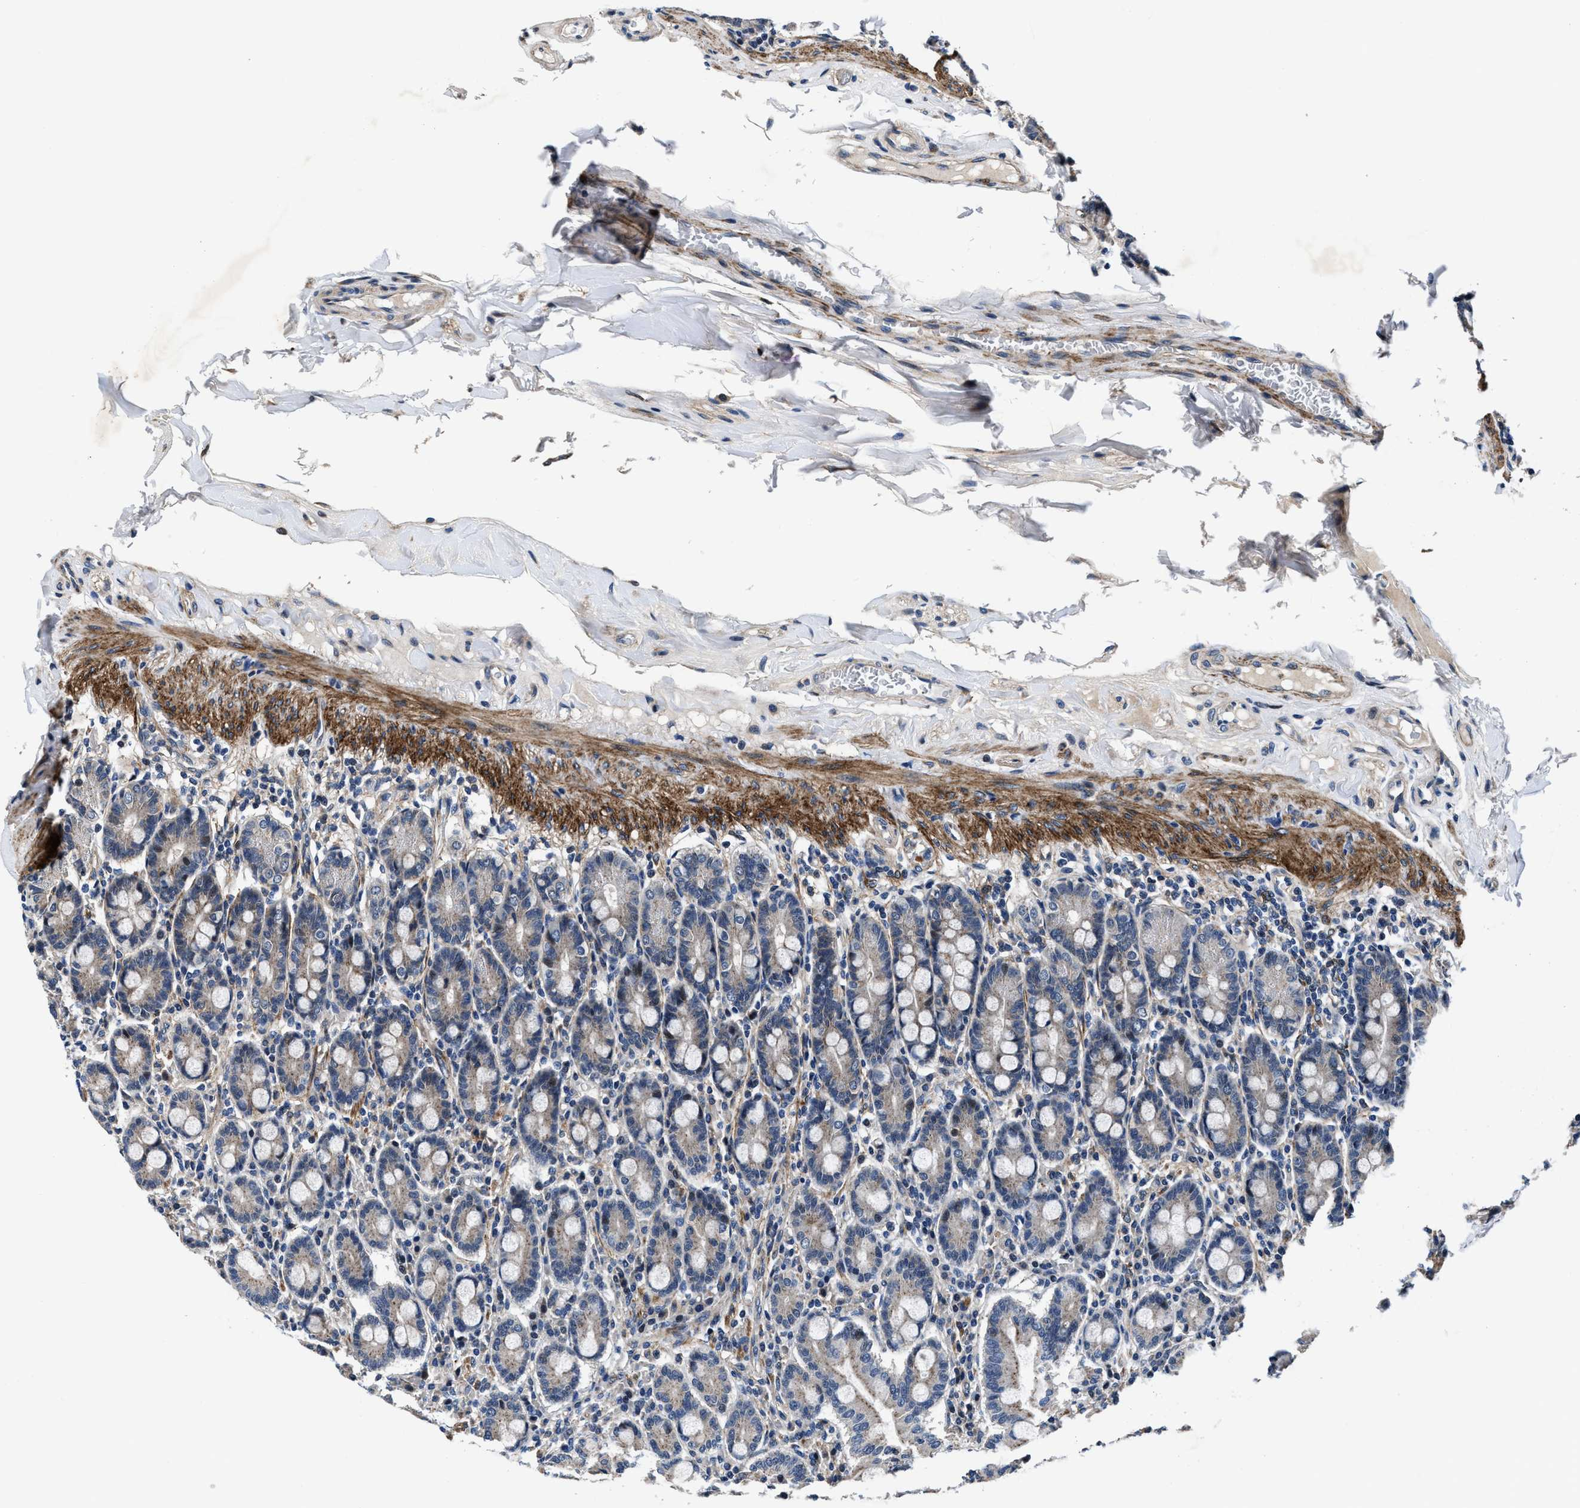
{"staining": {"intensity": "moderate", "quantity": "25%-75%", "location": "cytoplasmic/membranous"}, "tissue": "duodenum", "cell_type": "Glandular cells", "image_type": "normal", "snomed": [{"axis": "morphology", "description": "Normal tissue, NOS"}, {"axis": "topography", "description": "Duodenum"}], "caption": "Human duodenum stained with a brown dye reveals moderate cytoplasmic/membranous positive expression in approximately 25%-75% of glandular cells.", "gene": "C2orf66", "patient": {"sex": "male", "age": 50}}